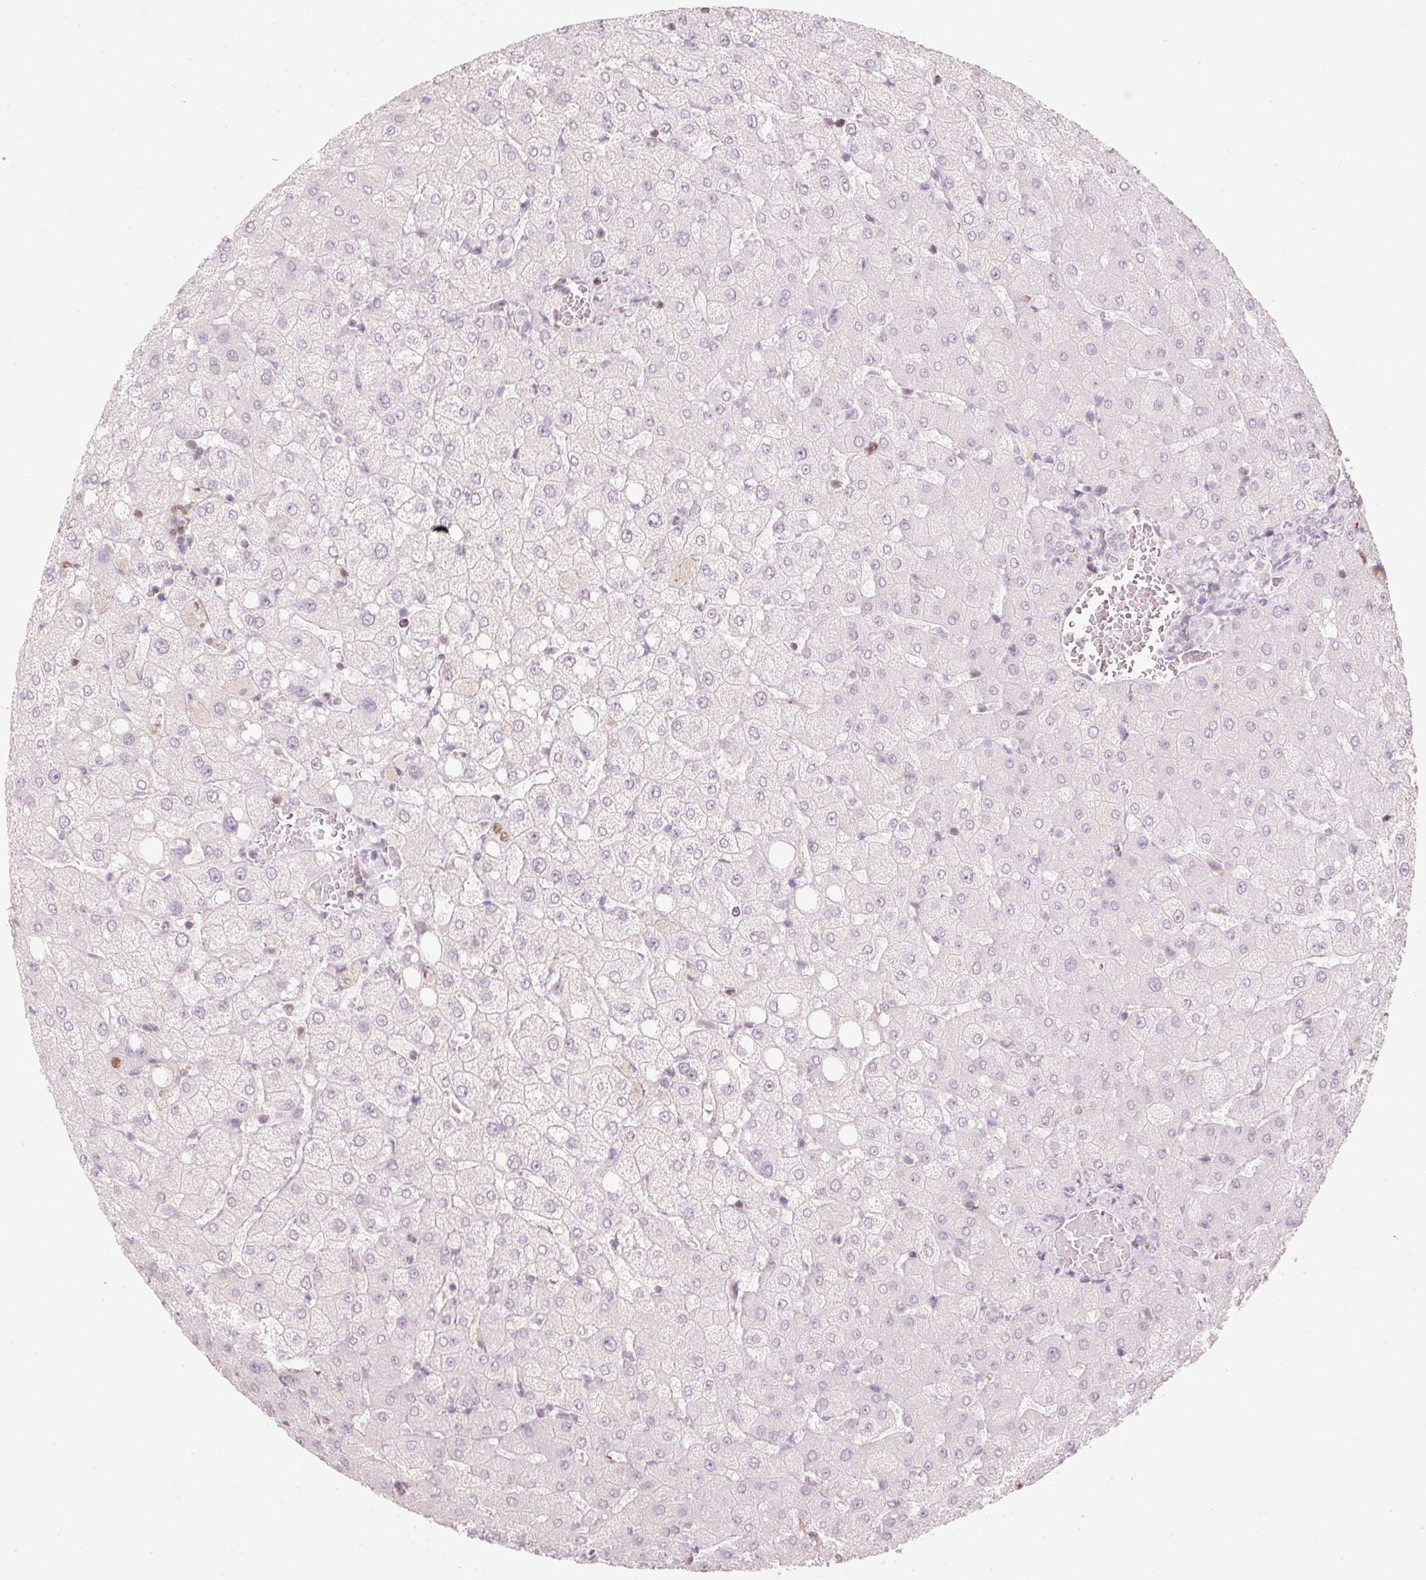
{"staining": {"intensity": "negative", "quantity": "none", "location": "none"}, "tissue": "liver", "cell_type": "Cholangiocytes", "image_type": "normal", "snomed": [{"axis": "morphology", "description": "Normal tissue, NOS"}, {"axis": "topography", "description": "Liver"}], "caption": "DAB immunohistochemical staining of normal human liver reveals no significant positivity in cholangiocytes. (DAB IHC, high magnification).", "gene": "TREX2", "patient": {"sex": "female", "age": 54}}